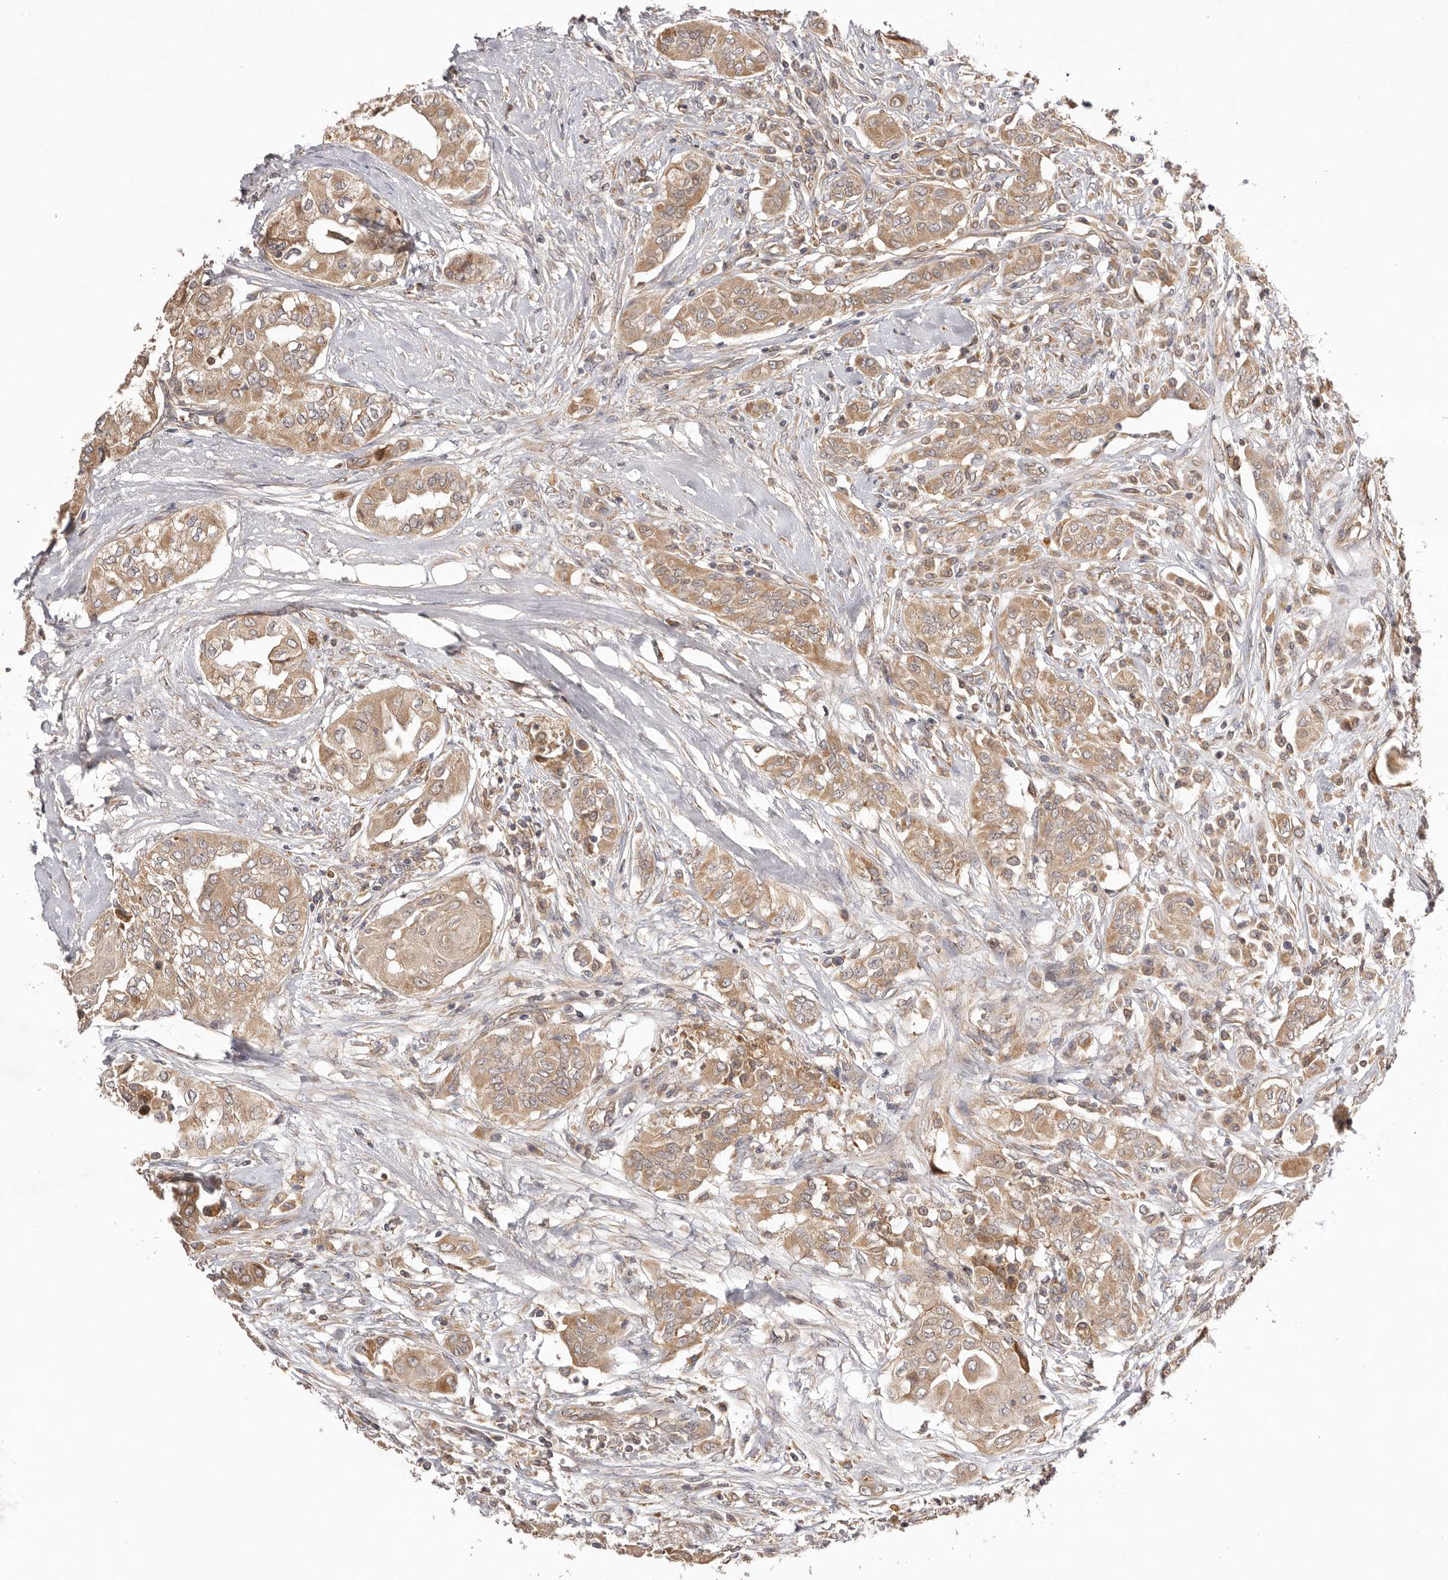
{"staining": {"intensity": "moderate", "quantity": ">75%", "location": "cytoplasmic/membranous"}, "tissue": "thyroid cancer", "cell_type": "Tumor cells", "image_type": "cancer", "snomed": [{"axis": "morphology", "description": "Papillary adenocarcinoma, NOS"}, {"axis": "topography", "description": "Thyroid gland"}], "caption": "Moderate cytoplasmic/membranous protein positivity is present in approximately >75% of tumor cells in thyroid cancer (papillary adenocarcinoma).", "gene": "UBR2", "patient": {"sex": "female", "age": 59}}